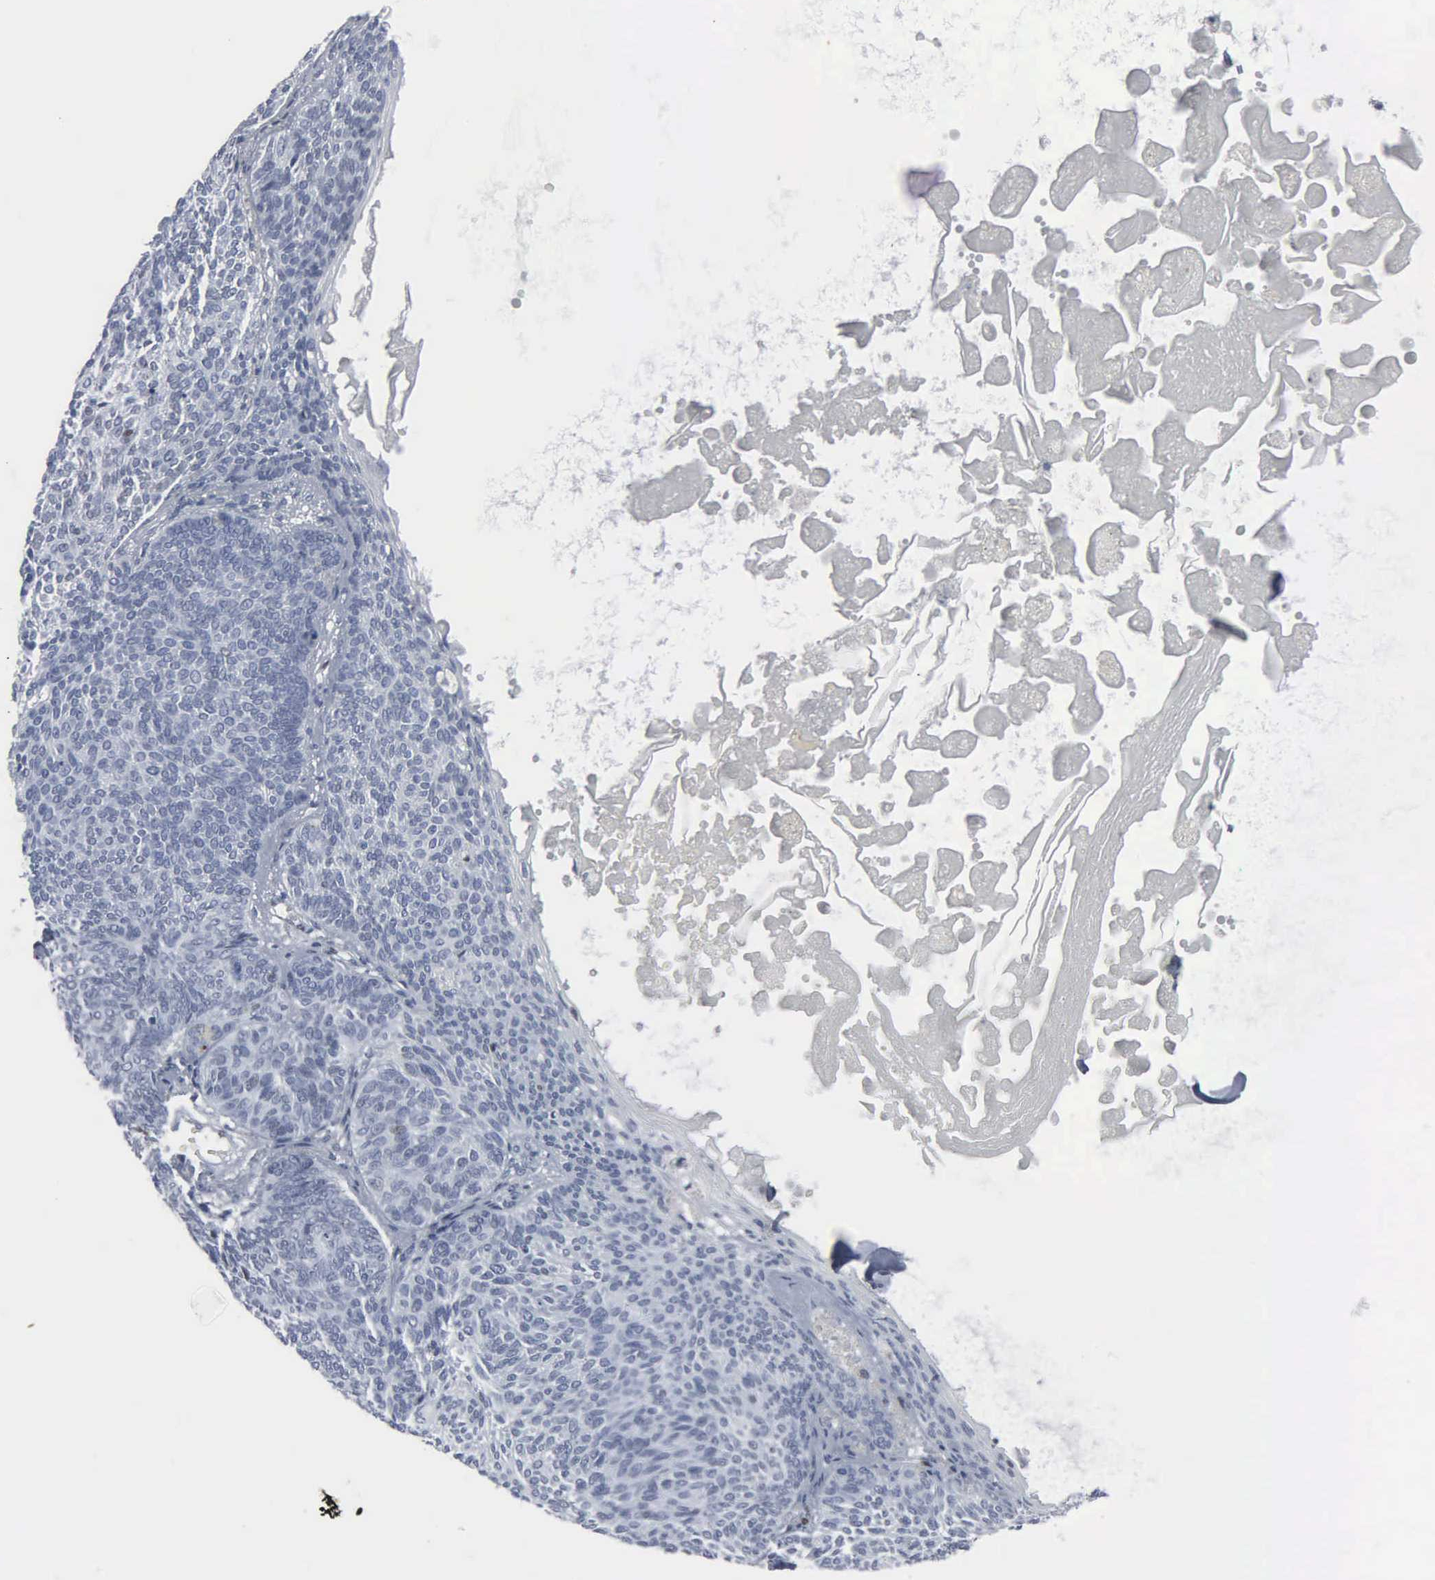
{"staining": {"intensity": "negative", "quantity": "none", "location": "none"}, "tissue": "skin cancer", "cell_type": "Tumor cells", "image_type": "cancer", "snomed": [{"axis": "morphology", "description": "Basal cell carcinoma"}, {"axis": "topography", "description": "Skin"}], "caption": "Immunohistochemistry (IHC) micrograph of human skin cancer (basal cell carcinoma) stained for a protein (brown), which exhibits no positivity in tumor cells.", "gene": "CCND3", "patient": {"sex": "male", "age": 84}}